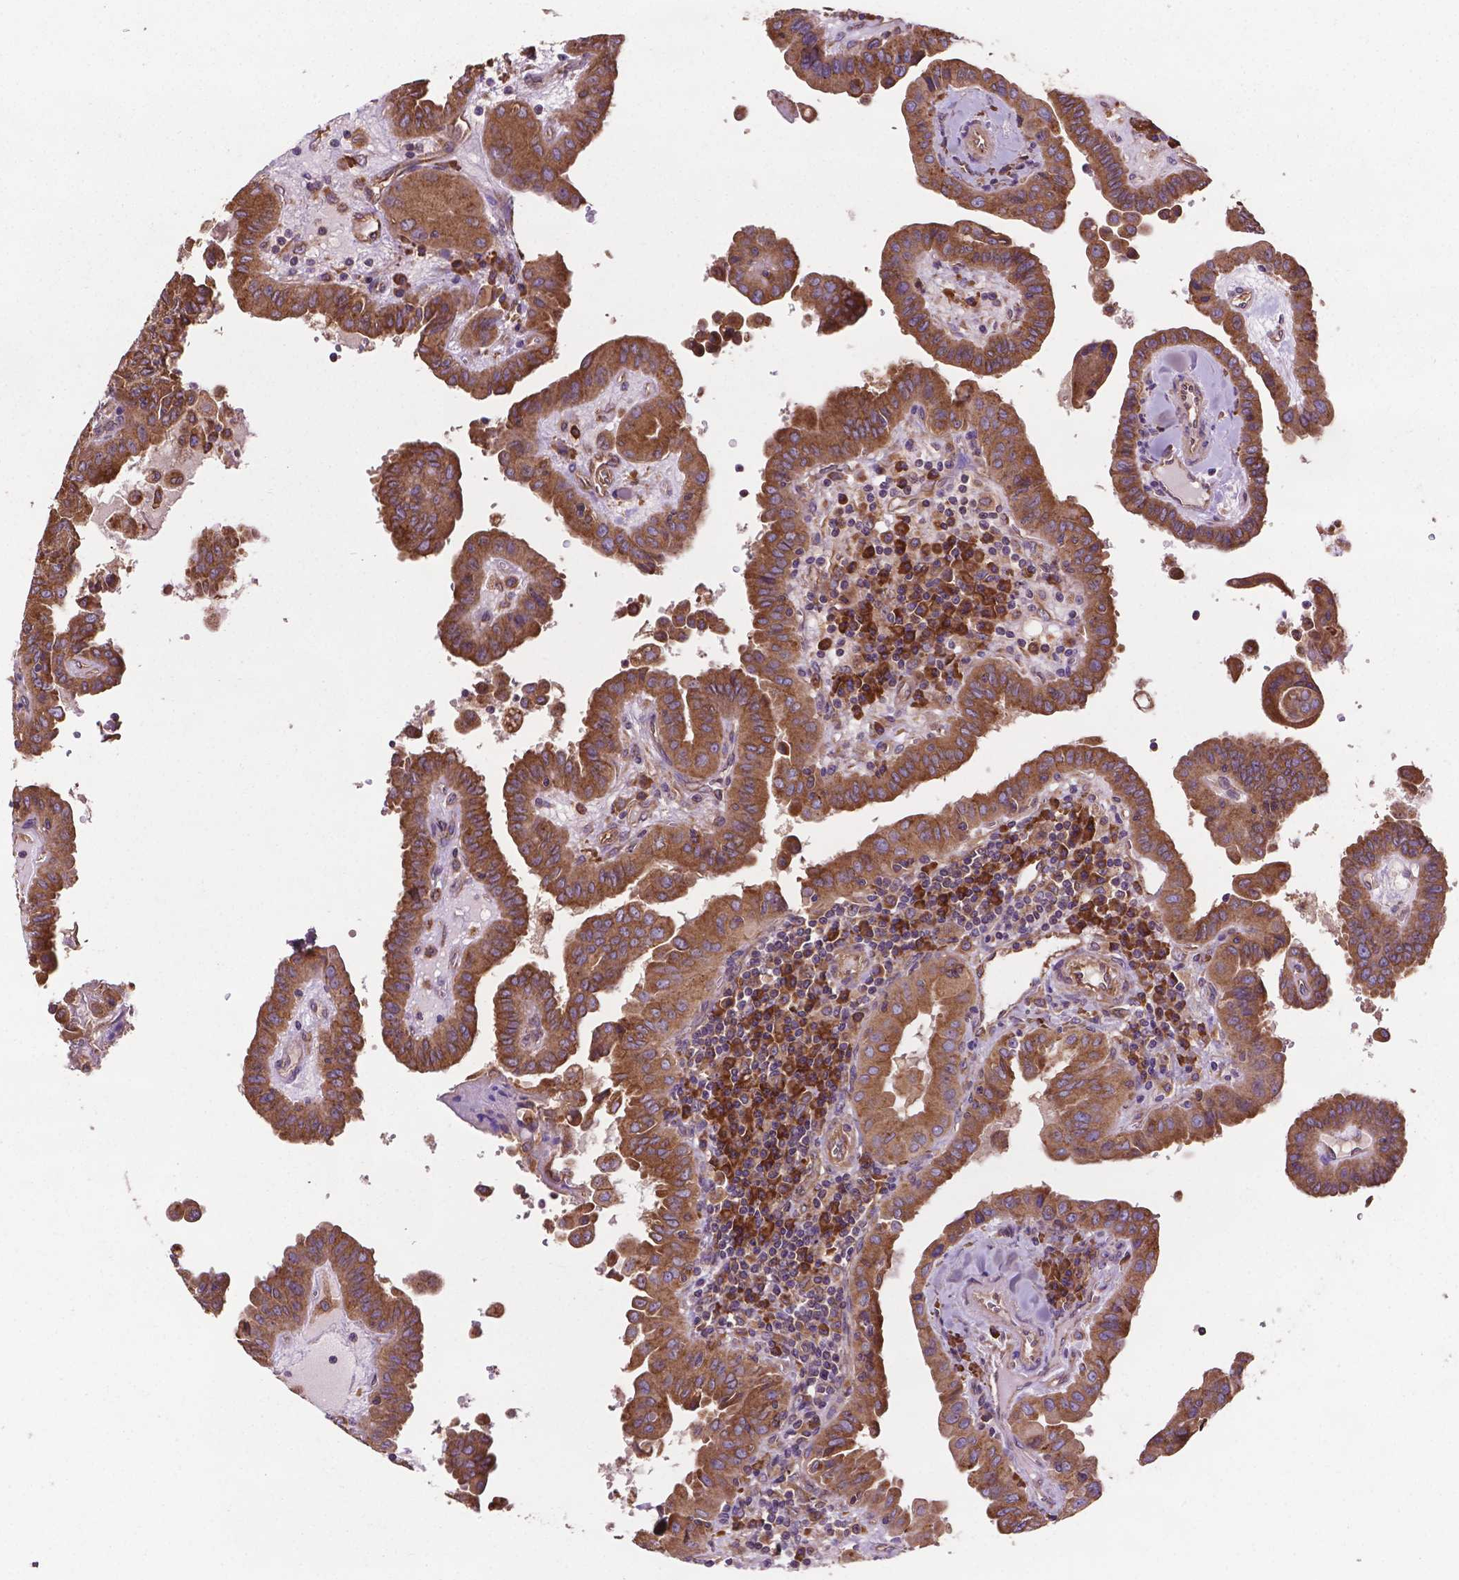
{"staining": {"intensity": "moderate", "quantity": ">75%", "location": "cytoplasmic/membranous"}, "tissue": "thyroid cancer", "cell_type": "Tumor cells", "image_type": "cancer", "snomed": [{"axis": "morphology", "description": "Papillary adenocarcinoma, NOS"}, {"axis": "topography", "description": "Thyroid gland"}], "caption": "This is a histology image of immunohistochemistry staining of papillary adenocarcinoma (thyroid), which shows moderate positivity in the cytoplasmic/membranous of tumor cells.", "gene": "CCDC71L", "patient": {"sex": "female", "age": 37}}